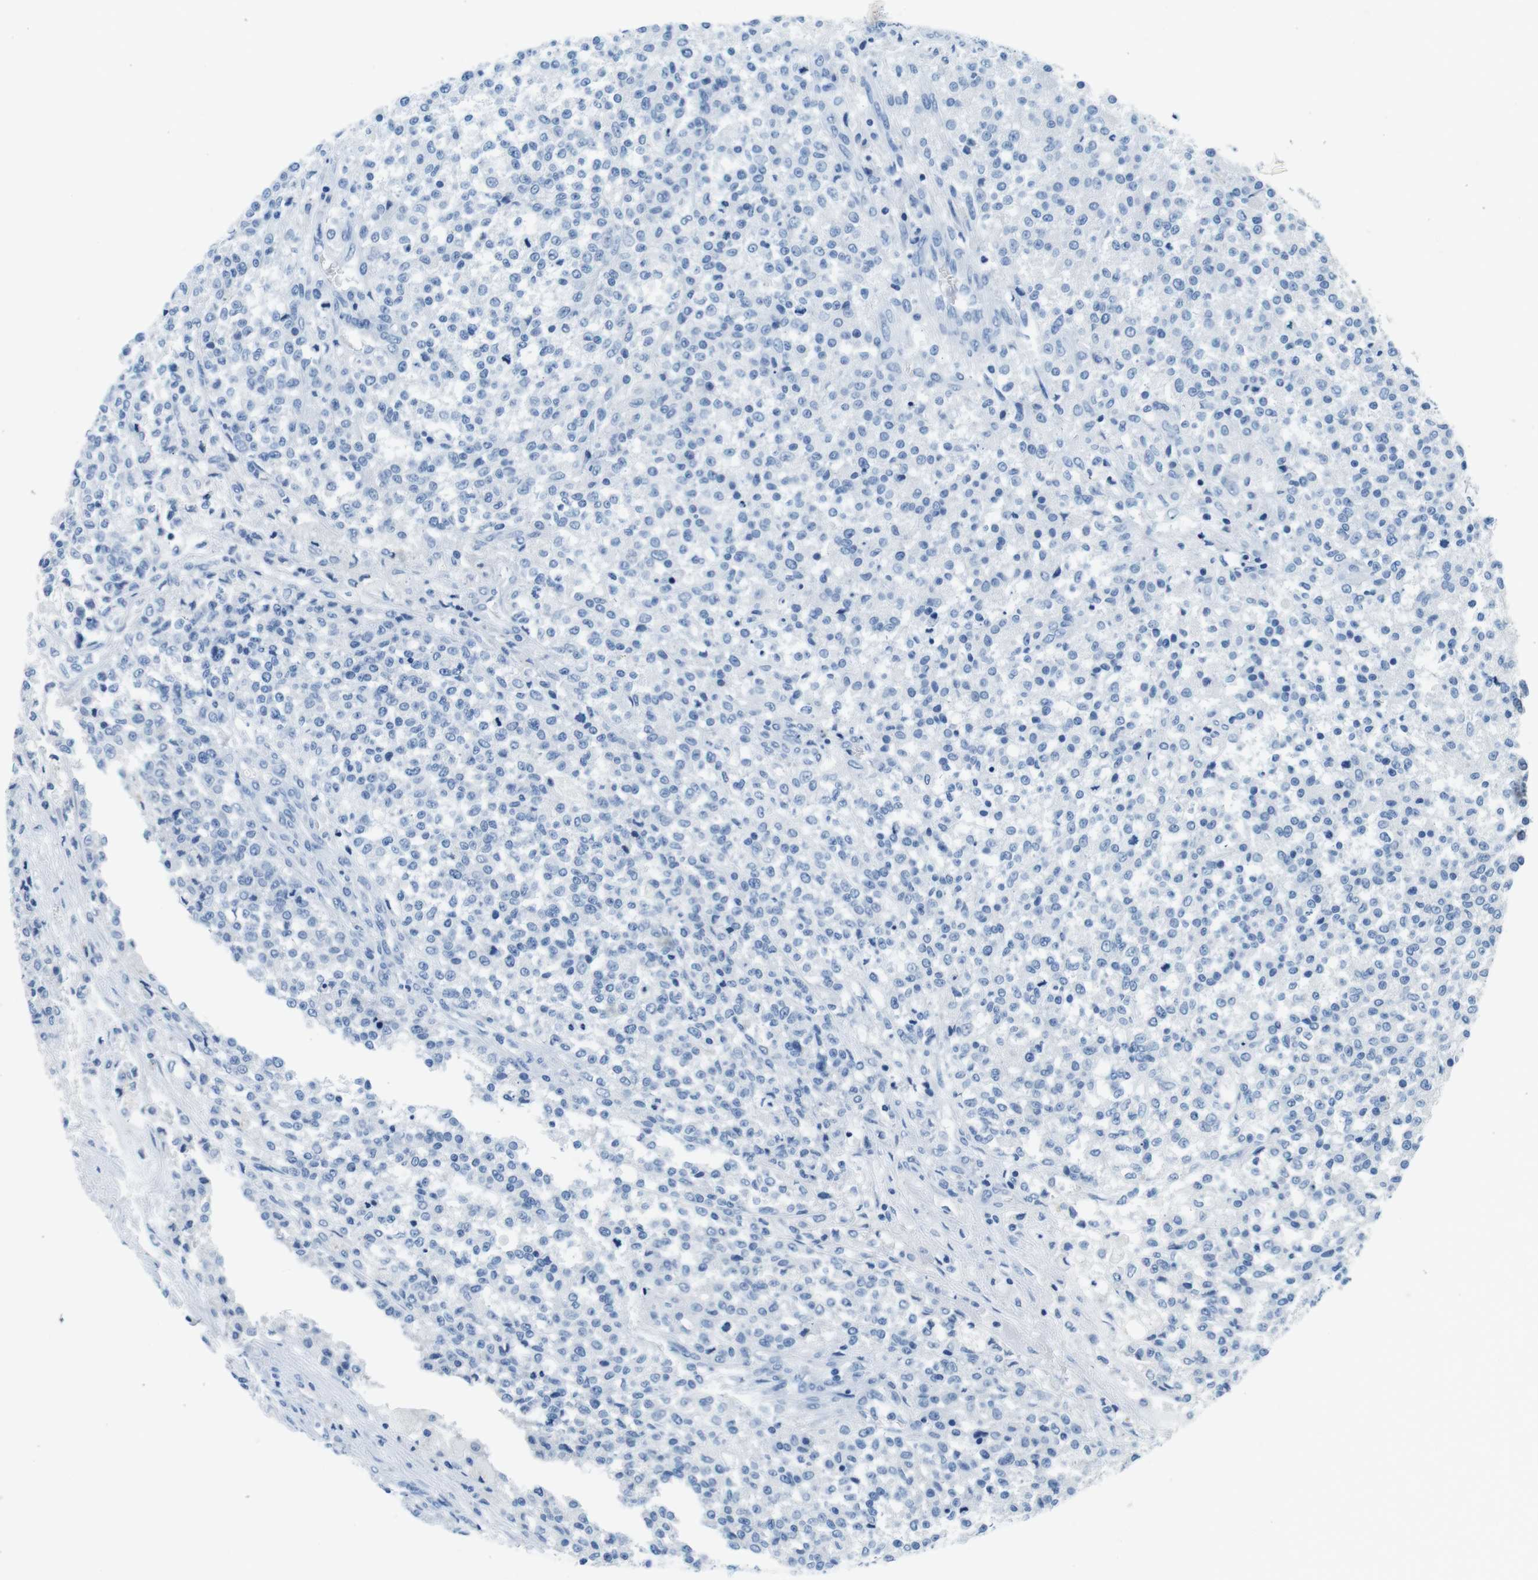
{"staining": {"intensity": "negative", "quantity": "none", "location": "none"}, "tissue": "testis cancer", "cell_type": "Tumor cells", "image_type": "cancer", "snomed": [{"axis": "morphology", "description": "Seminoma, NOS"}, {"axis": "topography", "description": "Testis"}], "caption": "Immunohistochemistry photomicrograph of neoplastic tissue: seminoma (testis) stained with DAB exhibits no significant protein staining in tumor cells.", "gene": "IGHD", "patient": {"sex": "male", "age": 59}}